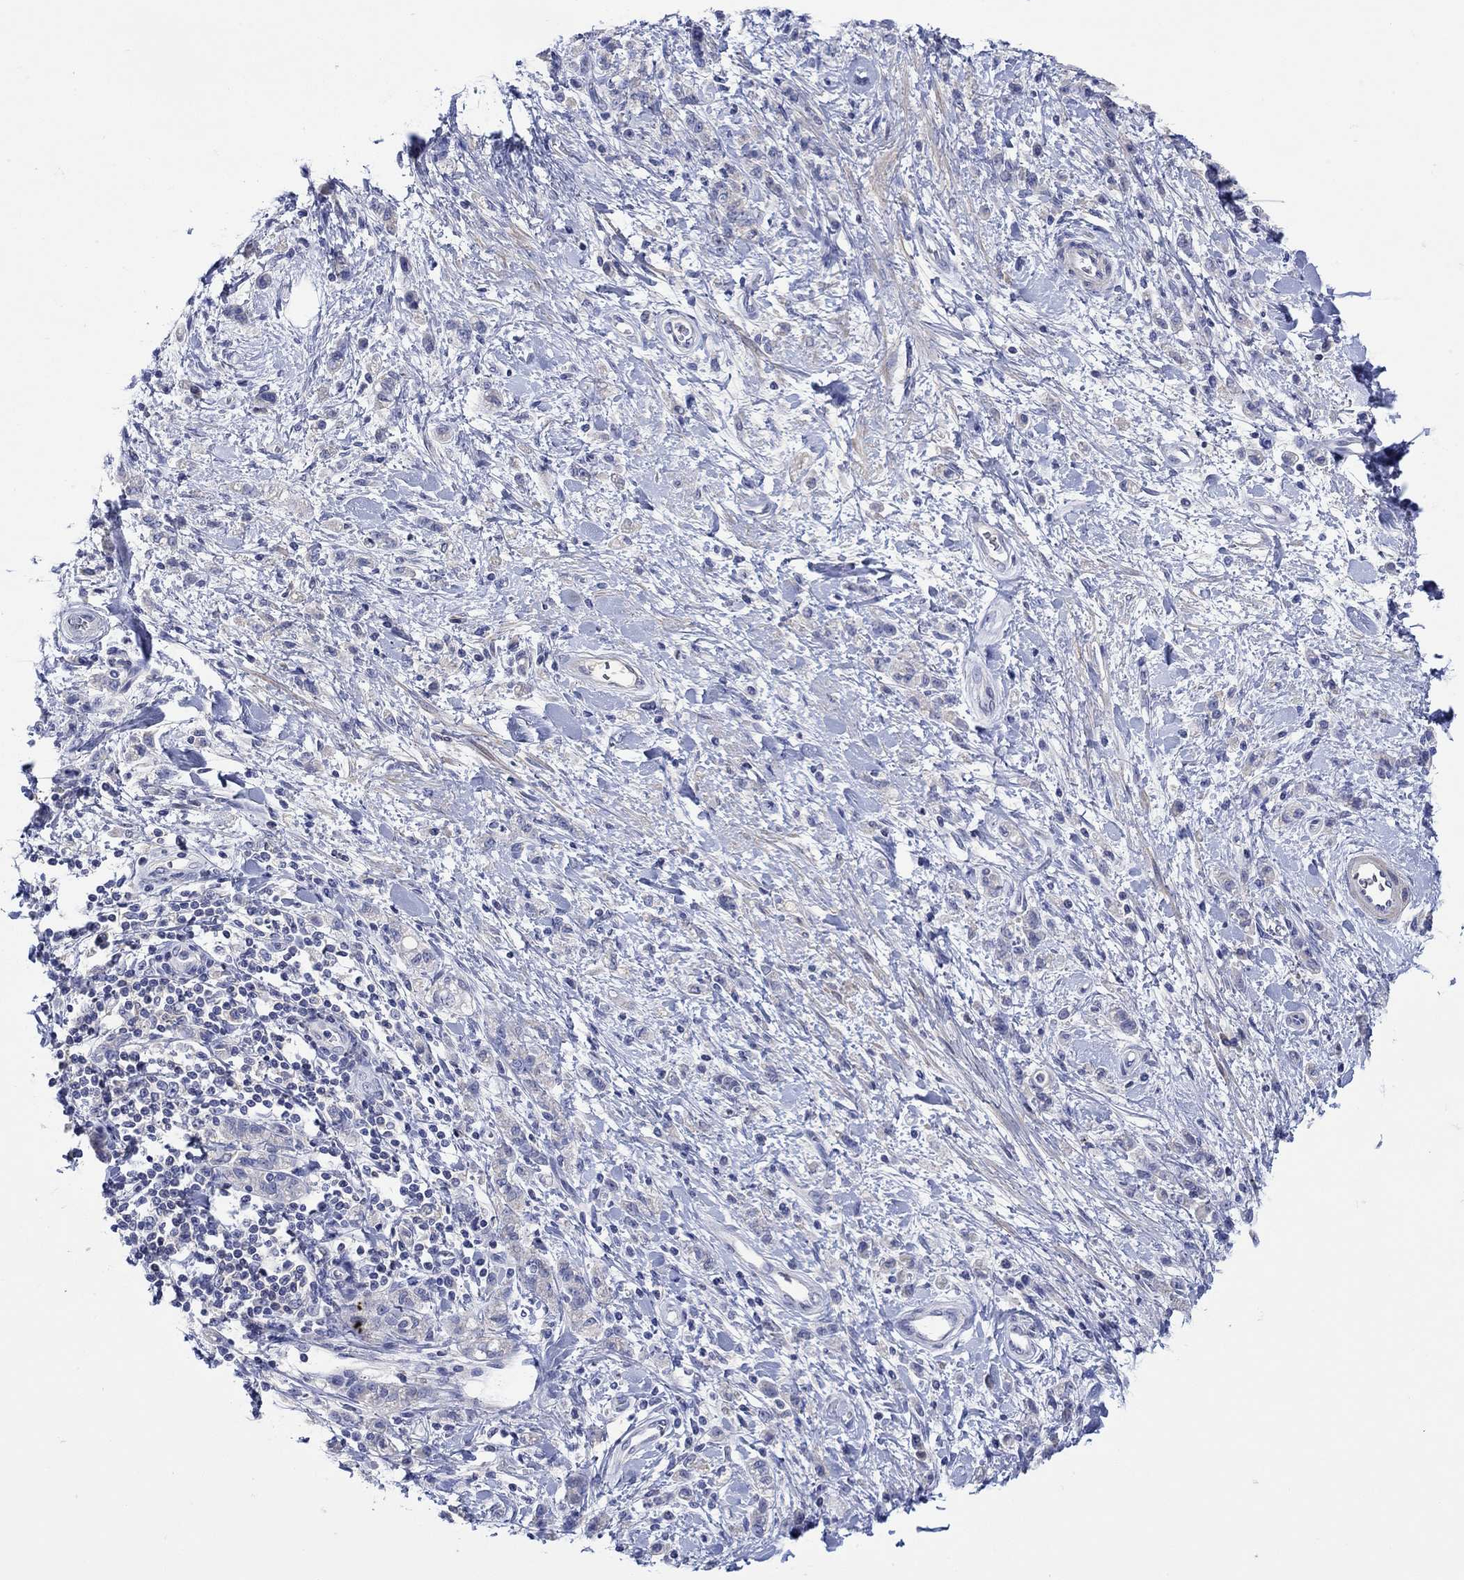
{"staining": {"intensity": "negative", "quantity": "none", "location": "none"}, "tissue": "stomach cancer", "cell_type": "Tumor cells", "image_type": "cancer", "snomed": [{"axis": "morphology", "description": "Adenocarcinoma, NOS"}, {"axis": "topography", "description": "Stomach"}], "caption": "Tumor cells show no significant expression in stomach cancer (adenocarcinoma). (DAB (3,3'-diaminobenzidine) immunohistochemistry visualized using brightfield microscopy, high magnification).", "gene": "MSI1", "patient": {"sex": "male", "age": 77}}